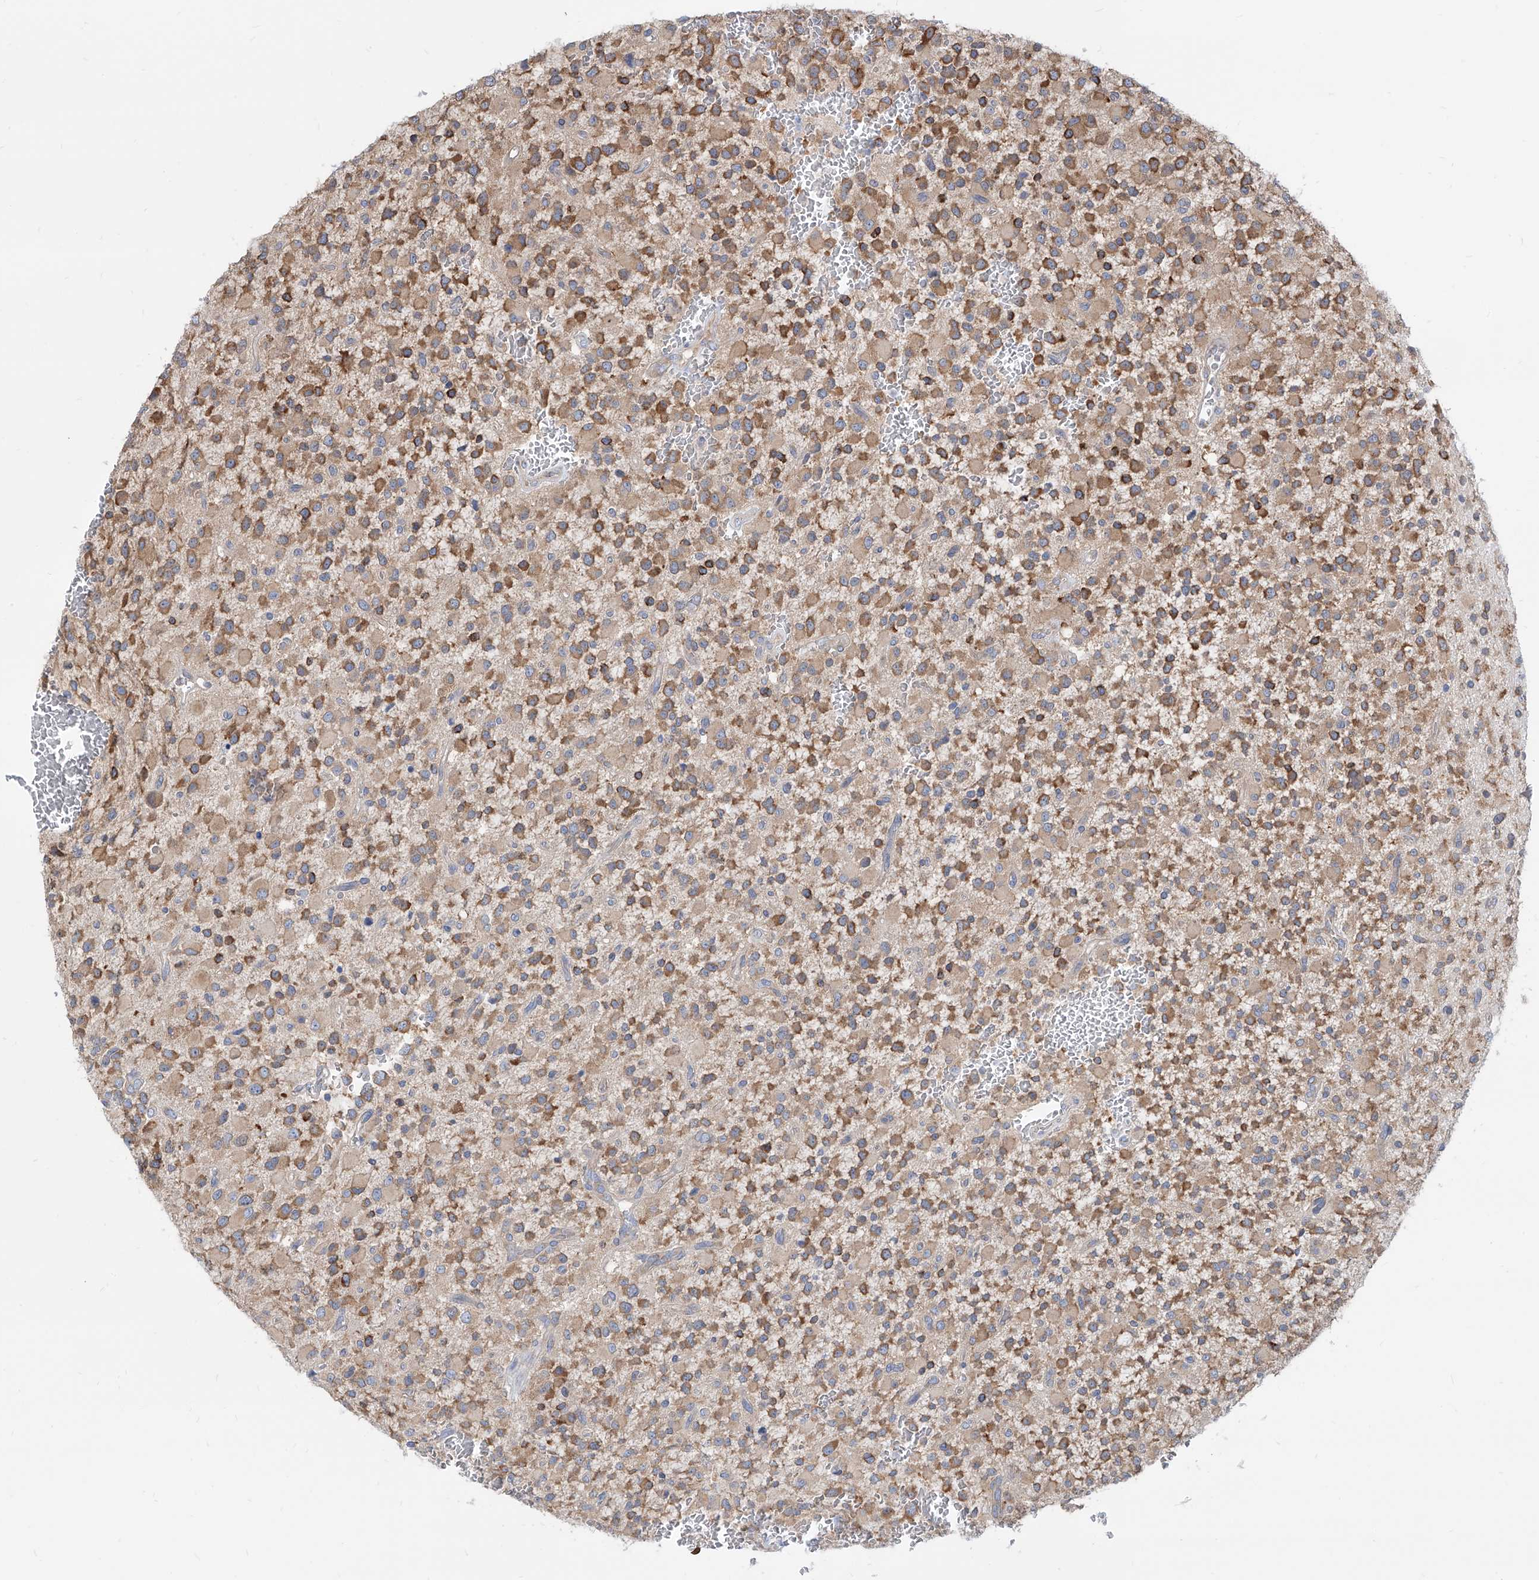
{"staining": {"intensity": "moderate", "quantity": ">75%", "location": "cytoplasmic/membranous"}, "tissue": "glioma", "cell_type": "Tumor cells", "image_type": "cancer", "snomed": [{"axis": "morphology", "description": "Glioma, malignant, High grade"}, {"axis": "topography", "description": "Brain"}], "caption": "Immunohistochemistry (IHC) of human glioma displays medium levels of moderate cytoplasmic/membranous staining in about >75% of tumor cells.", "gene": "FAM83B", "patient": {"sex": "male", "age": 34}}